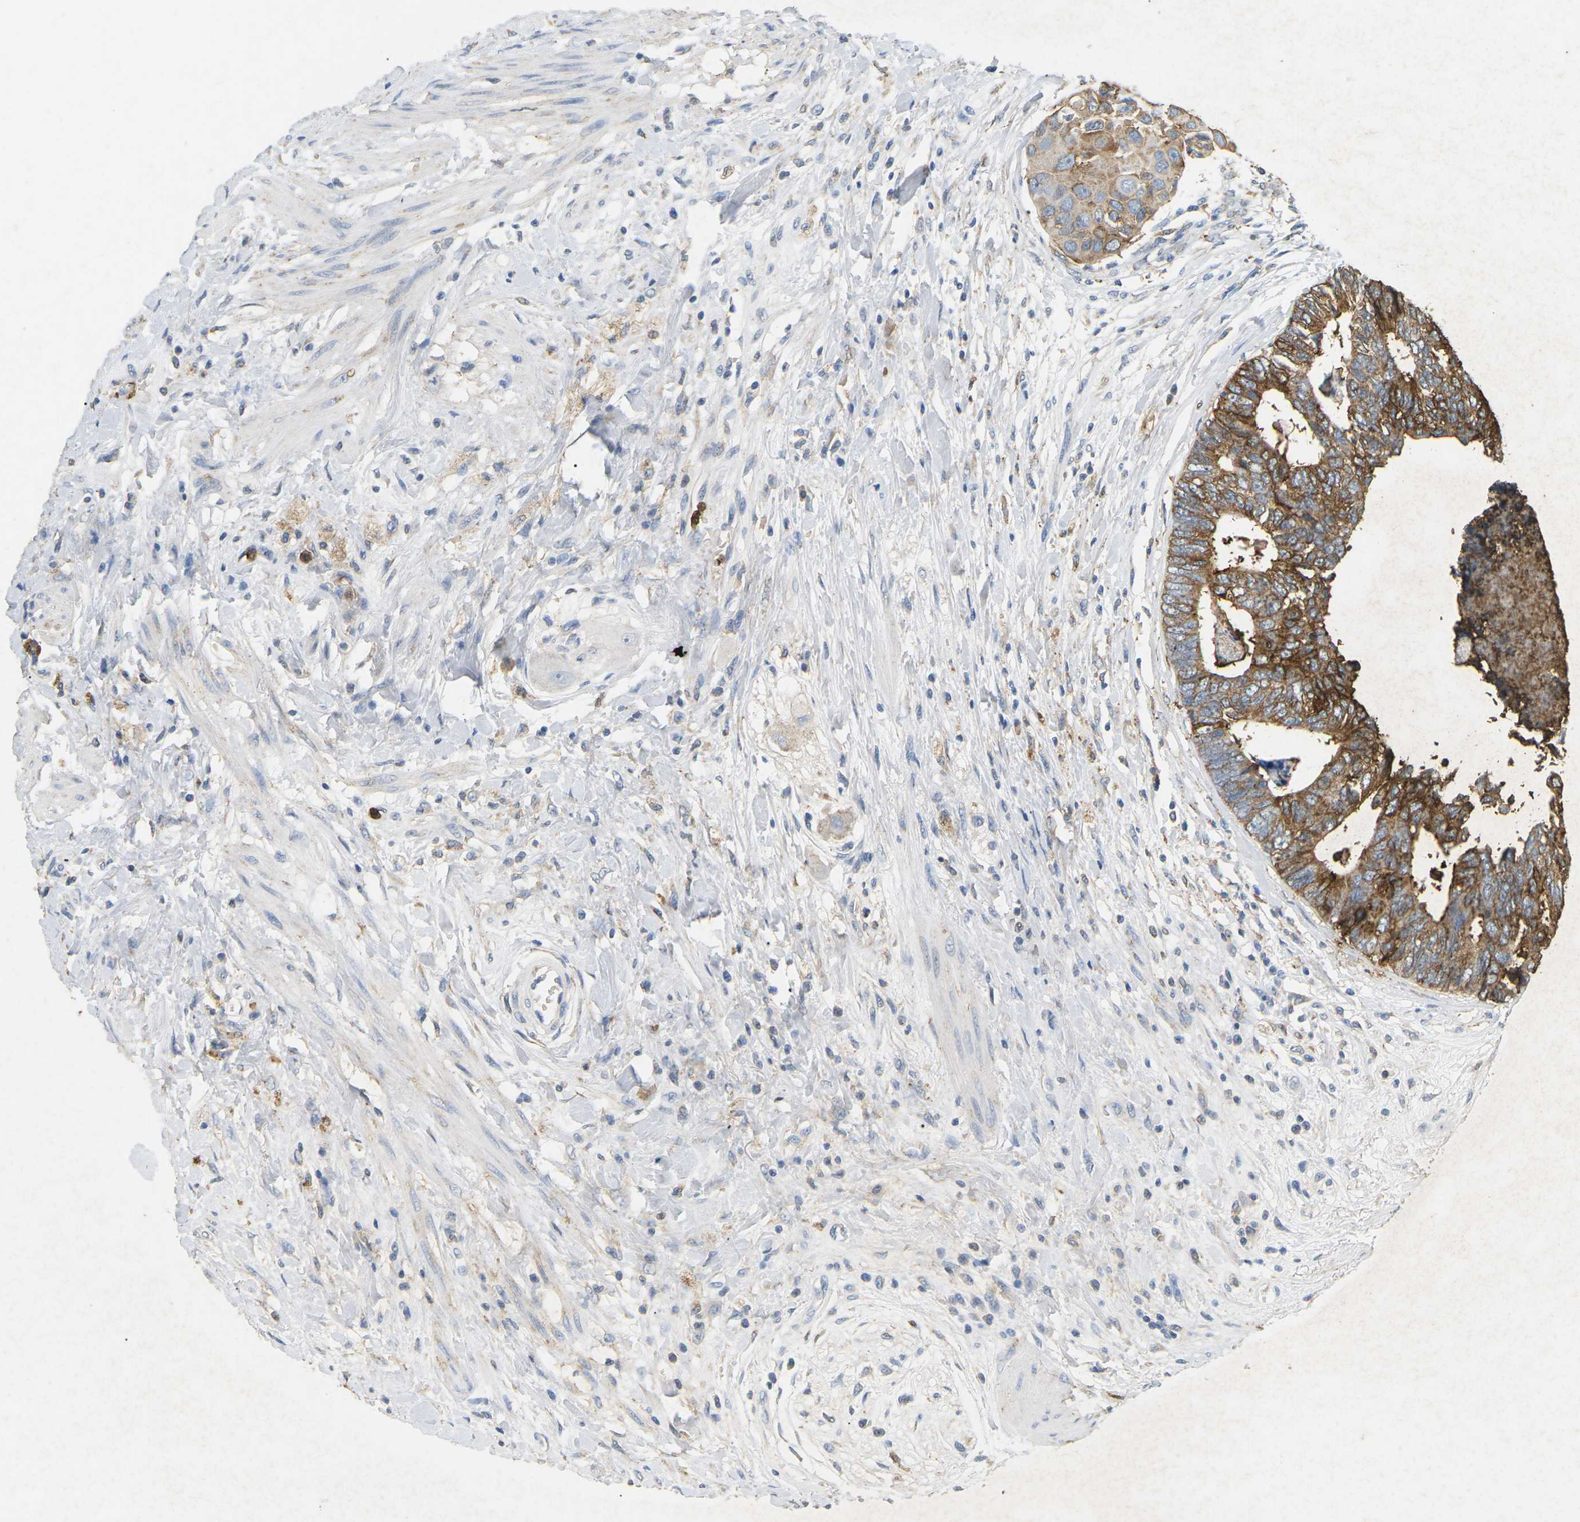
{"staining": {"intensity": "strong", "quantity": ">75%", "location": "cytoplasmic/membranous"}, "tissue": "colorectal cancer", "cell_type": "Tumor cells", "image_type": "cancer", "snomed": [{"axis": "morphology", "description": "Adenocarcinoma, NOS"}, {"axis": "topography", "description": "Rectum"}], "caption": "An immunohistochemistry micrograph of tumor tissue is shown. Protein staining in brown highlights strong cytoplasmic/membranous positivity in colorectal adenocarcinoma within tumor cells. (Brightfield microscopy of DAB IHC at high magnification).", "gene": "ADM", "patient": {"sex": "male", "age": 51}}